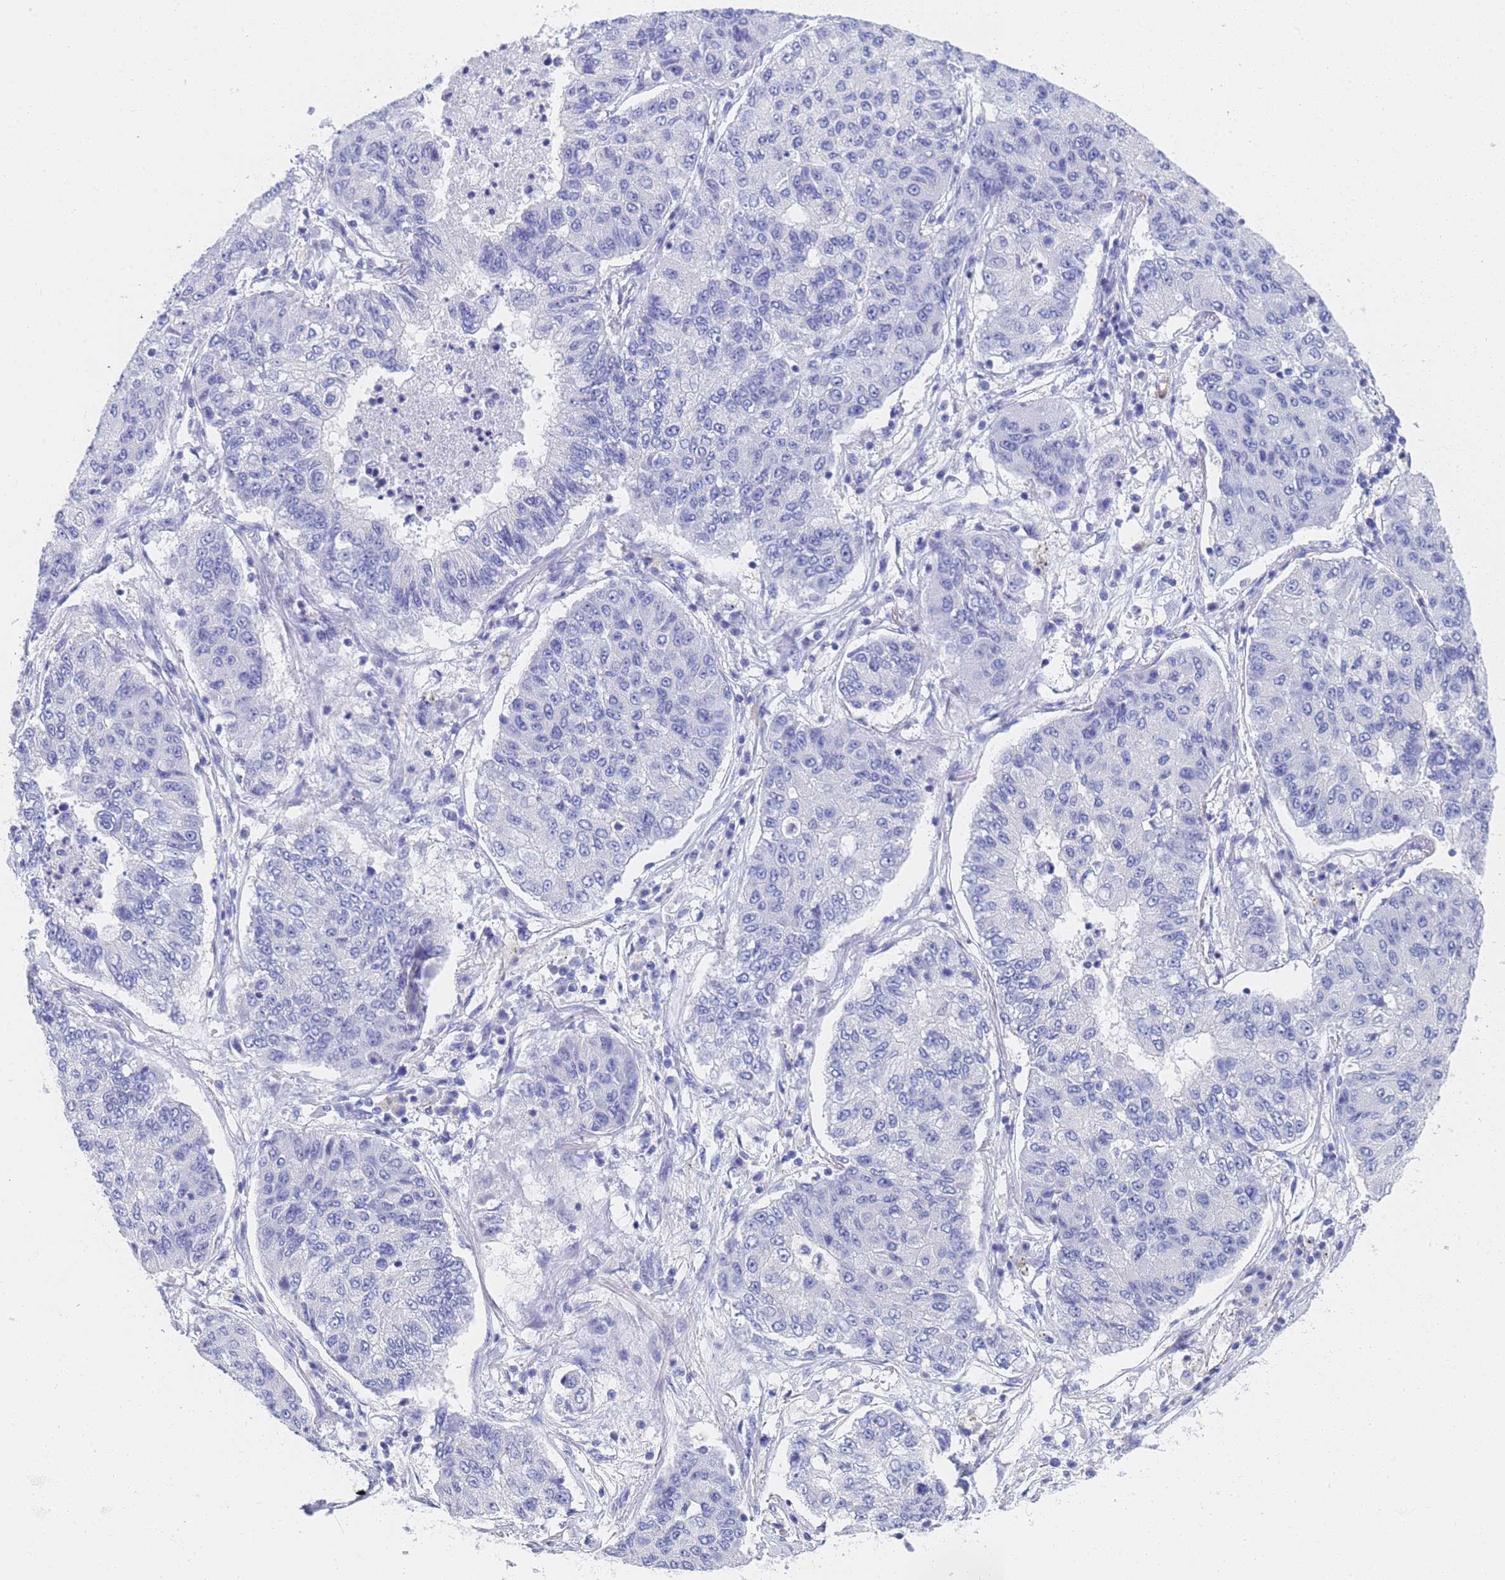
{"staining": {"intensity": "negative", "quantity": "none", "location": "none"}, "tissue": "lung cancer", "cell_type": "Tumor cells", "image_type": "cancer", "snomed": [{"axis": "morphology", "description": "Squamous cell carcinoma, NOS"}, {"axis": "topography", "description": "Lung"}], "caption": "Immunohistochemical staining of human lung cancer (squamous cell carcinoma) exhibits no significant expression in tumor cells.", "gene": "STATH", "patient": {"sex": "male", "age": 74}}